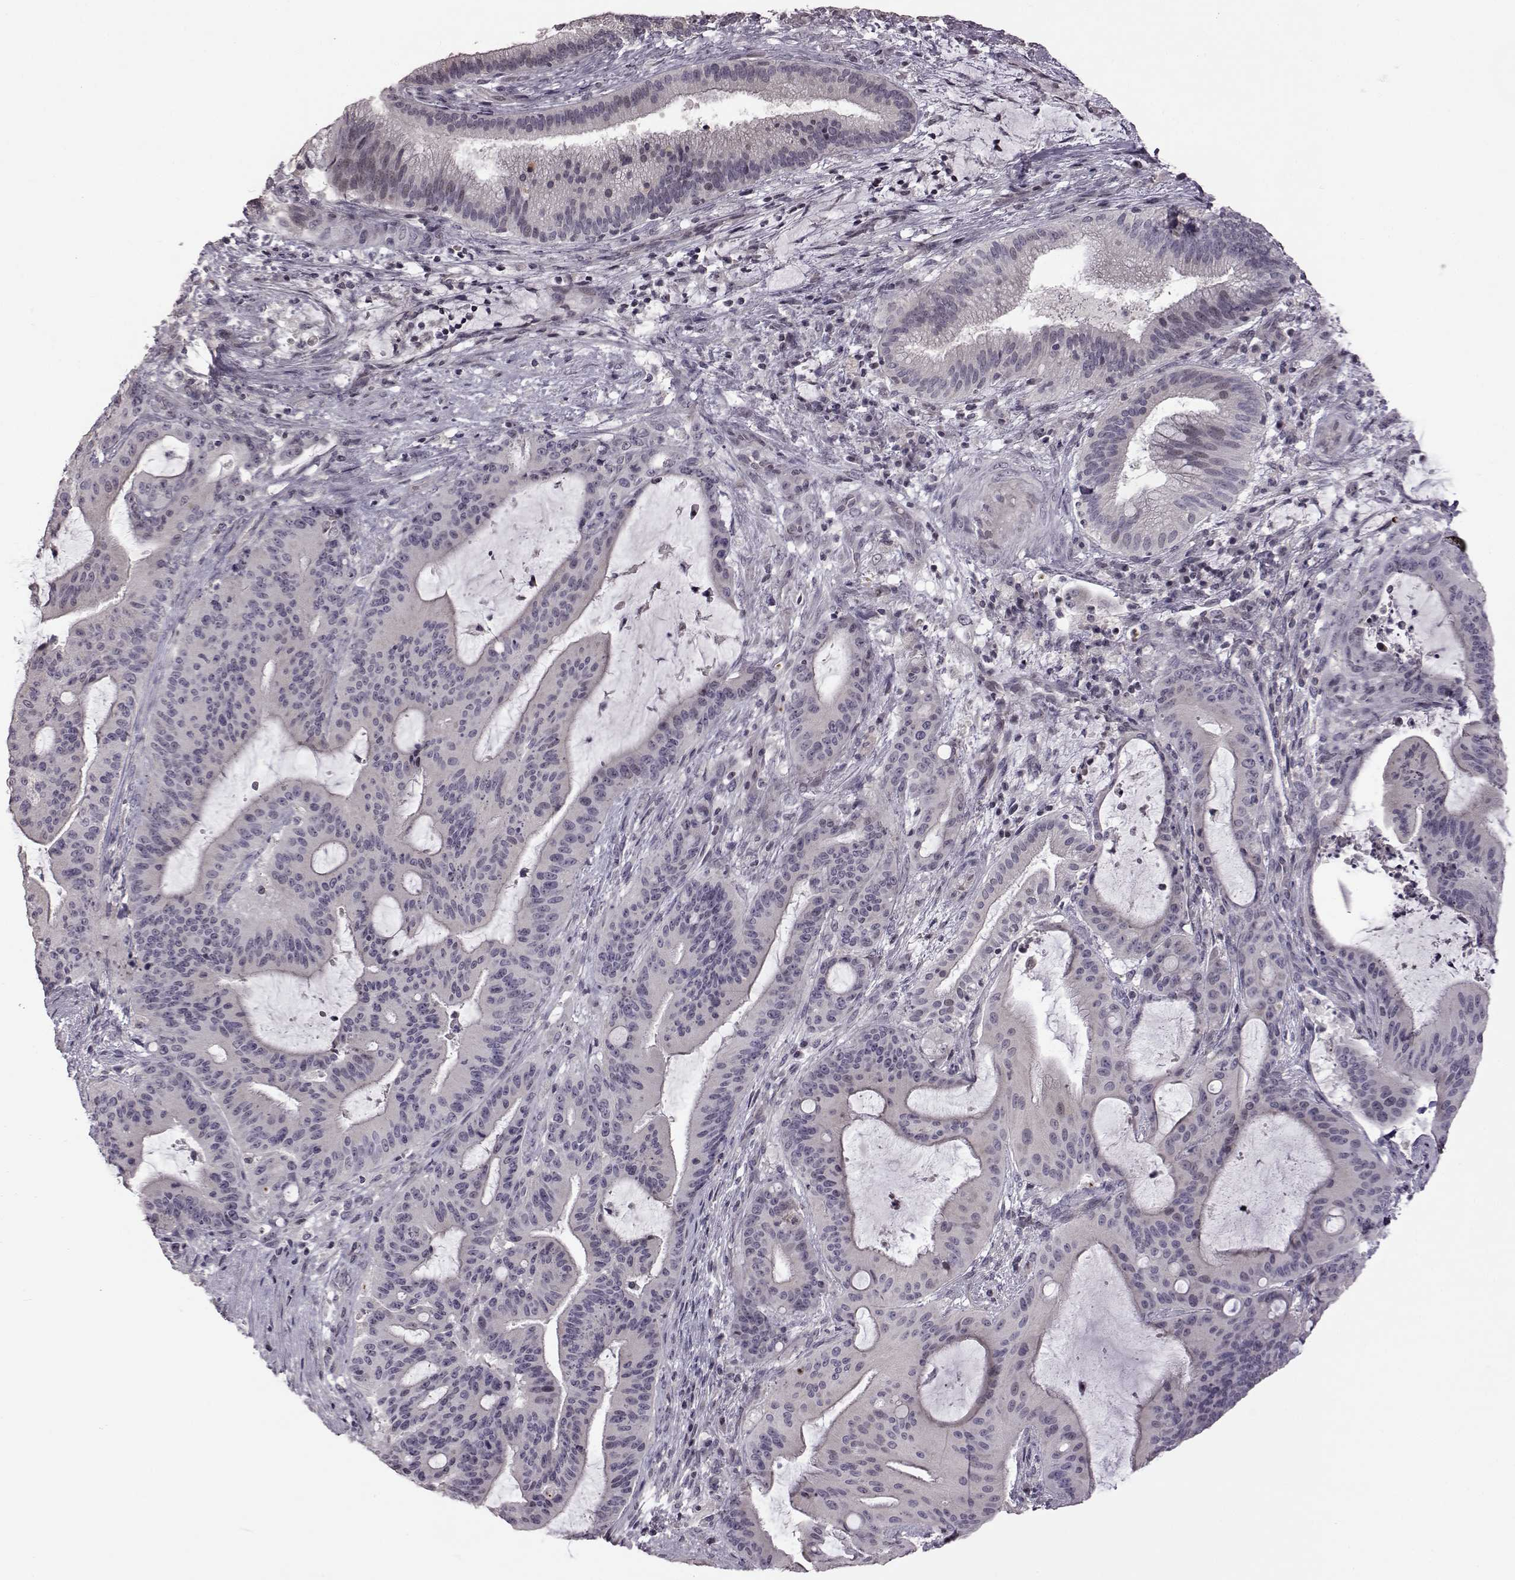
{"staining": {"intensity": "negative", "quantity": "none", "location": "none"}, "tissue": "liver cancer", "cell_type": "Tumor cells", "image_type": "cancer", "snomed": [{"axis": "morphology", "description": "Cholangiocarcinoma"}, {"axis": "topography", "description": "Liver"}], "caption": "A high-resolution image shows immunohistochemistry staining of liver cholangiocarcinoma, which displays no significant staining in tumor cells. The staining was performed using DAB to visualize the protein expression in brown, while the nuclei were stained in blue with hematoxylin (Magnification: 20x).", "gene": "GAL", "patient": {"sex": "female", "age": 73}}